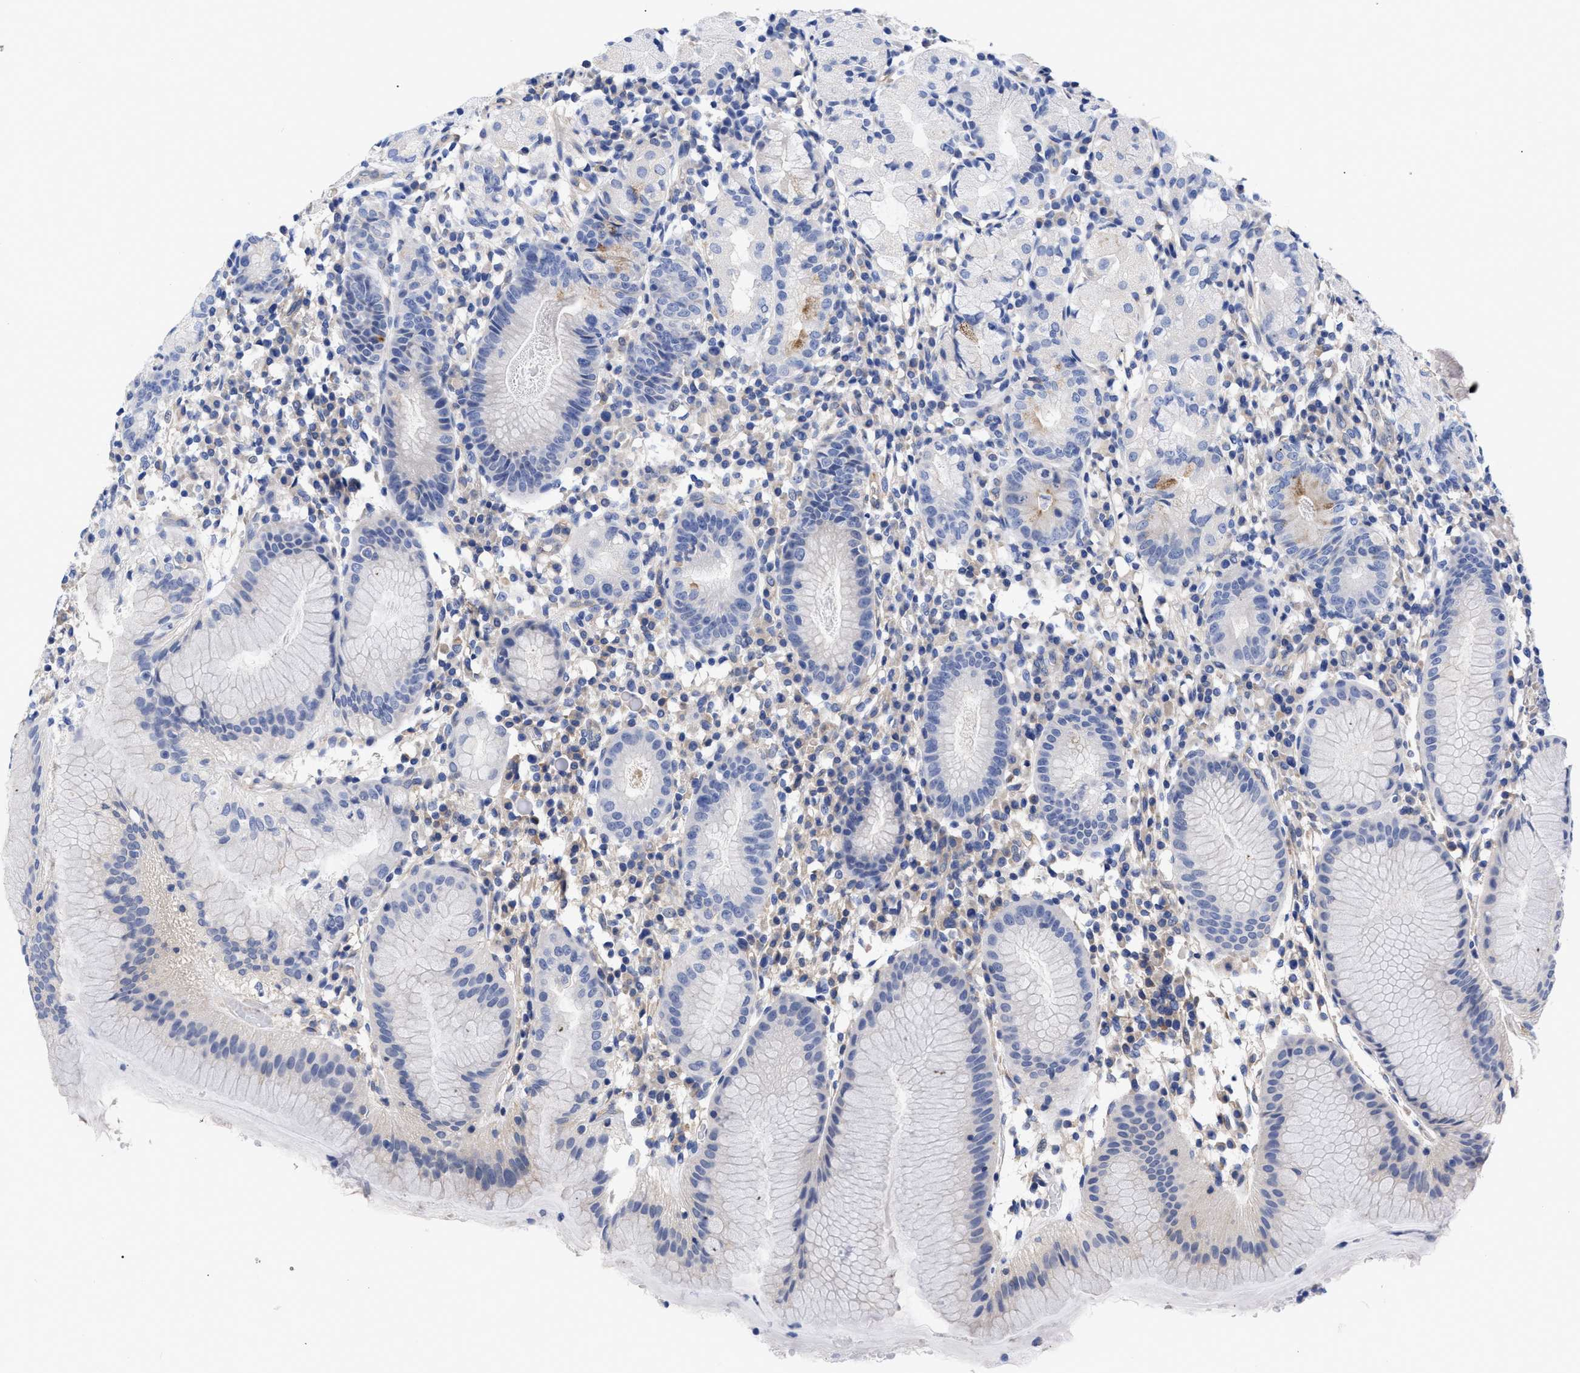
{"staining": {"intensity": "negative", "quantity": "none", "location": "none"}, "tissue": "stomach", "cell_type": "Glandular cells", "image_type": "normal", "snomed": [{"axis": "morphology", "description": "Normal tissue, NOS"}, {"axis": "topography", "description": "Stomach"}, {"axis": "topography", "description": "Stomach, lower"}], "caption": "High magnification brightfield microscopy of normal stomach stained with DAB (3,3'-diaminobenzidine) (brown) and counterstained with hematoxylin (blue): glandular cells show no significant expression.", "gene": "IRAG2", "patient": {"sex": "female", "age": 75}}